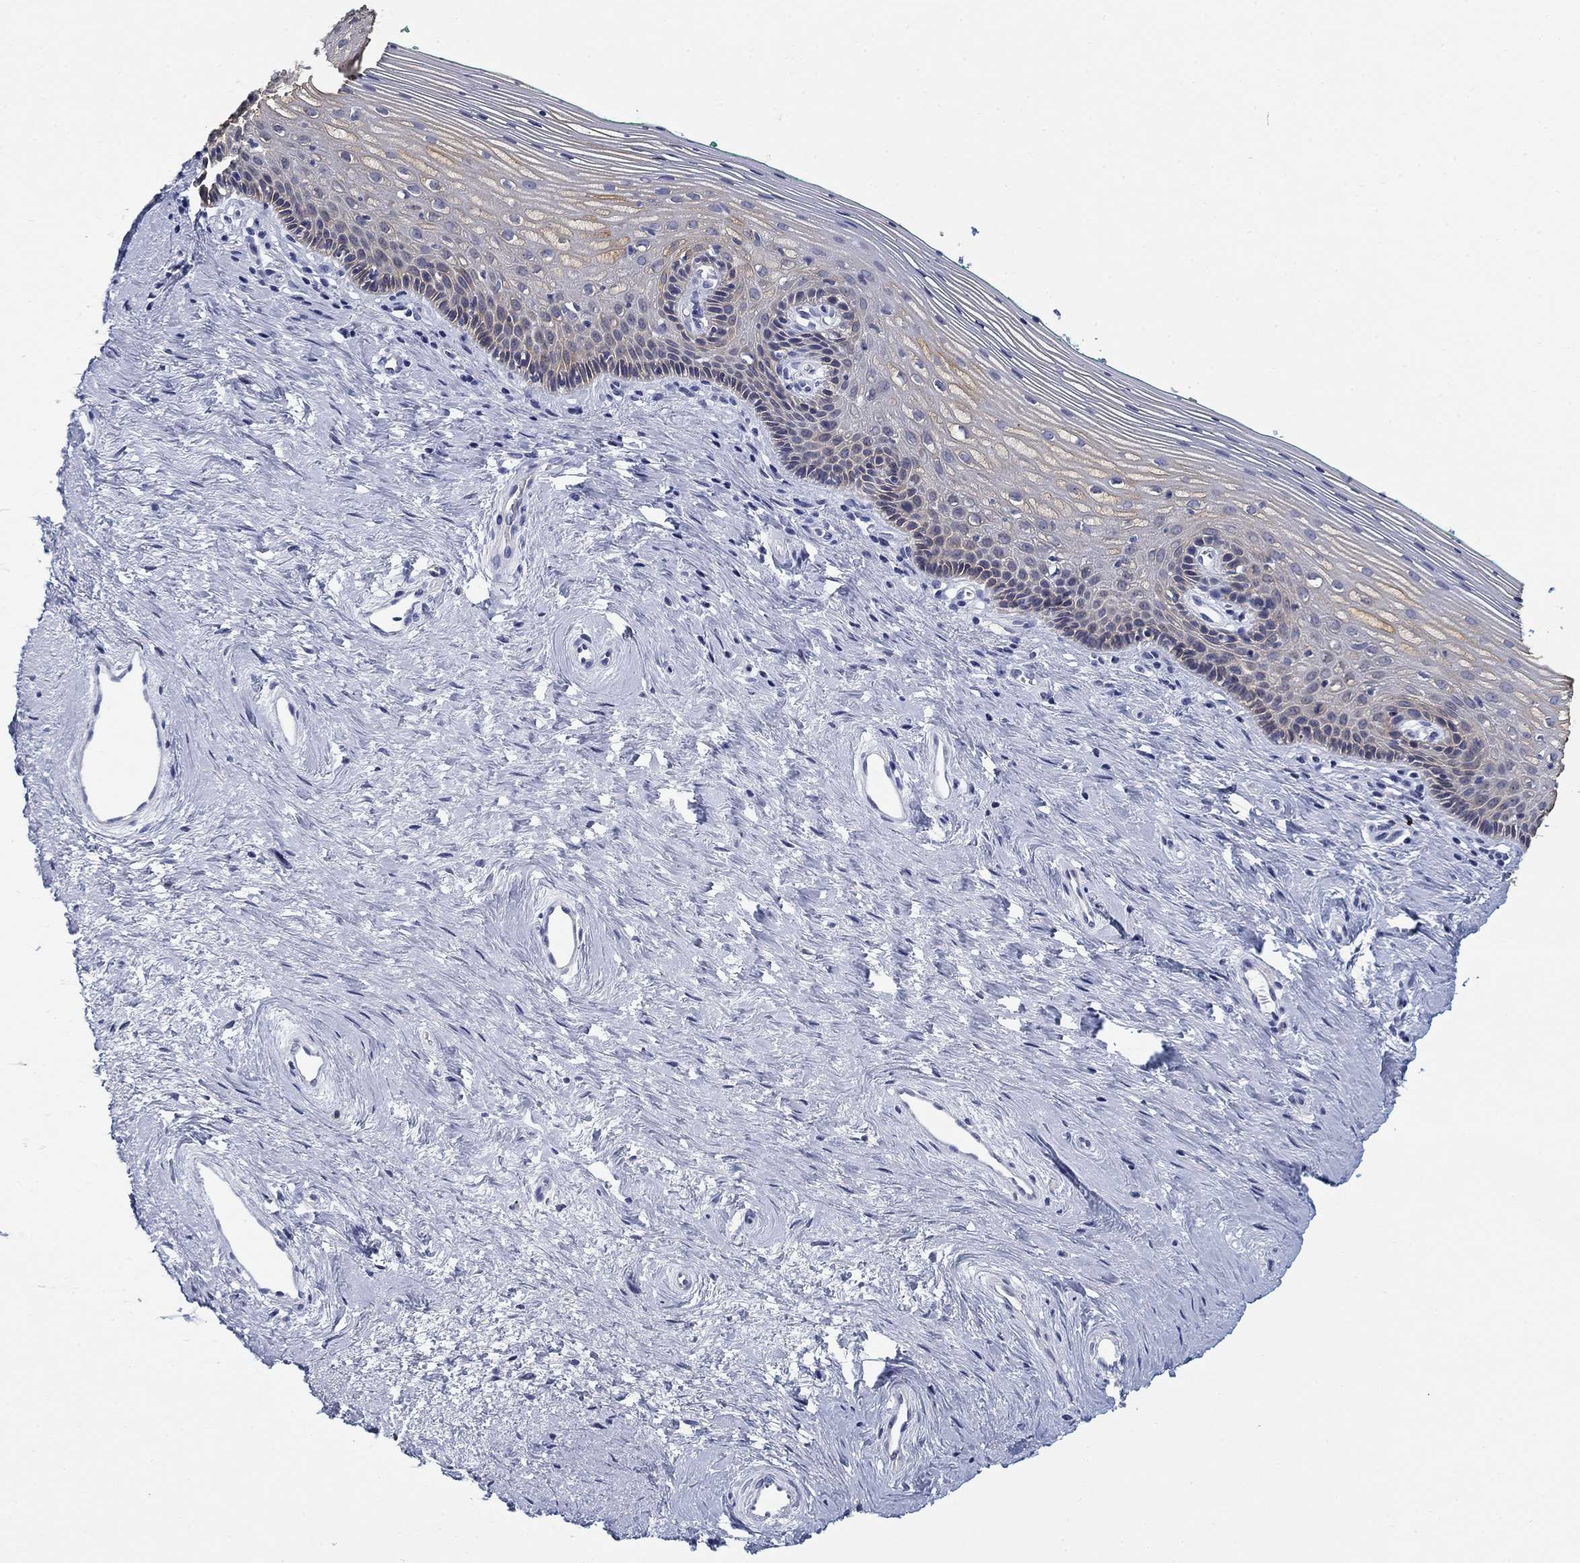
{"staining": {"intensity": "moderate", "quantity": "25%-75%", "location": "cytoplasmic/membranous"}, "tissue": "vagina", "cell_type": "Squamous epithelial cells", "image_type": "normal", "snomed": [{"axis": "morphology", "description": "Normal tissue, NOS"}, {"axis": "topography", "description": "Vagina"}], "caption": "A histopathology image of vagina stained for a protein shows moderate cytoplasmic/membranous brown staining in squamous epithelial cells.", "gene": "CLUL1", "patient": {"sex": "female", "age": 45}}